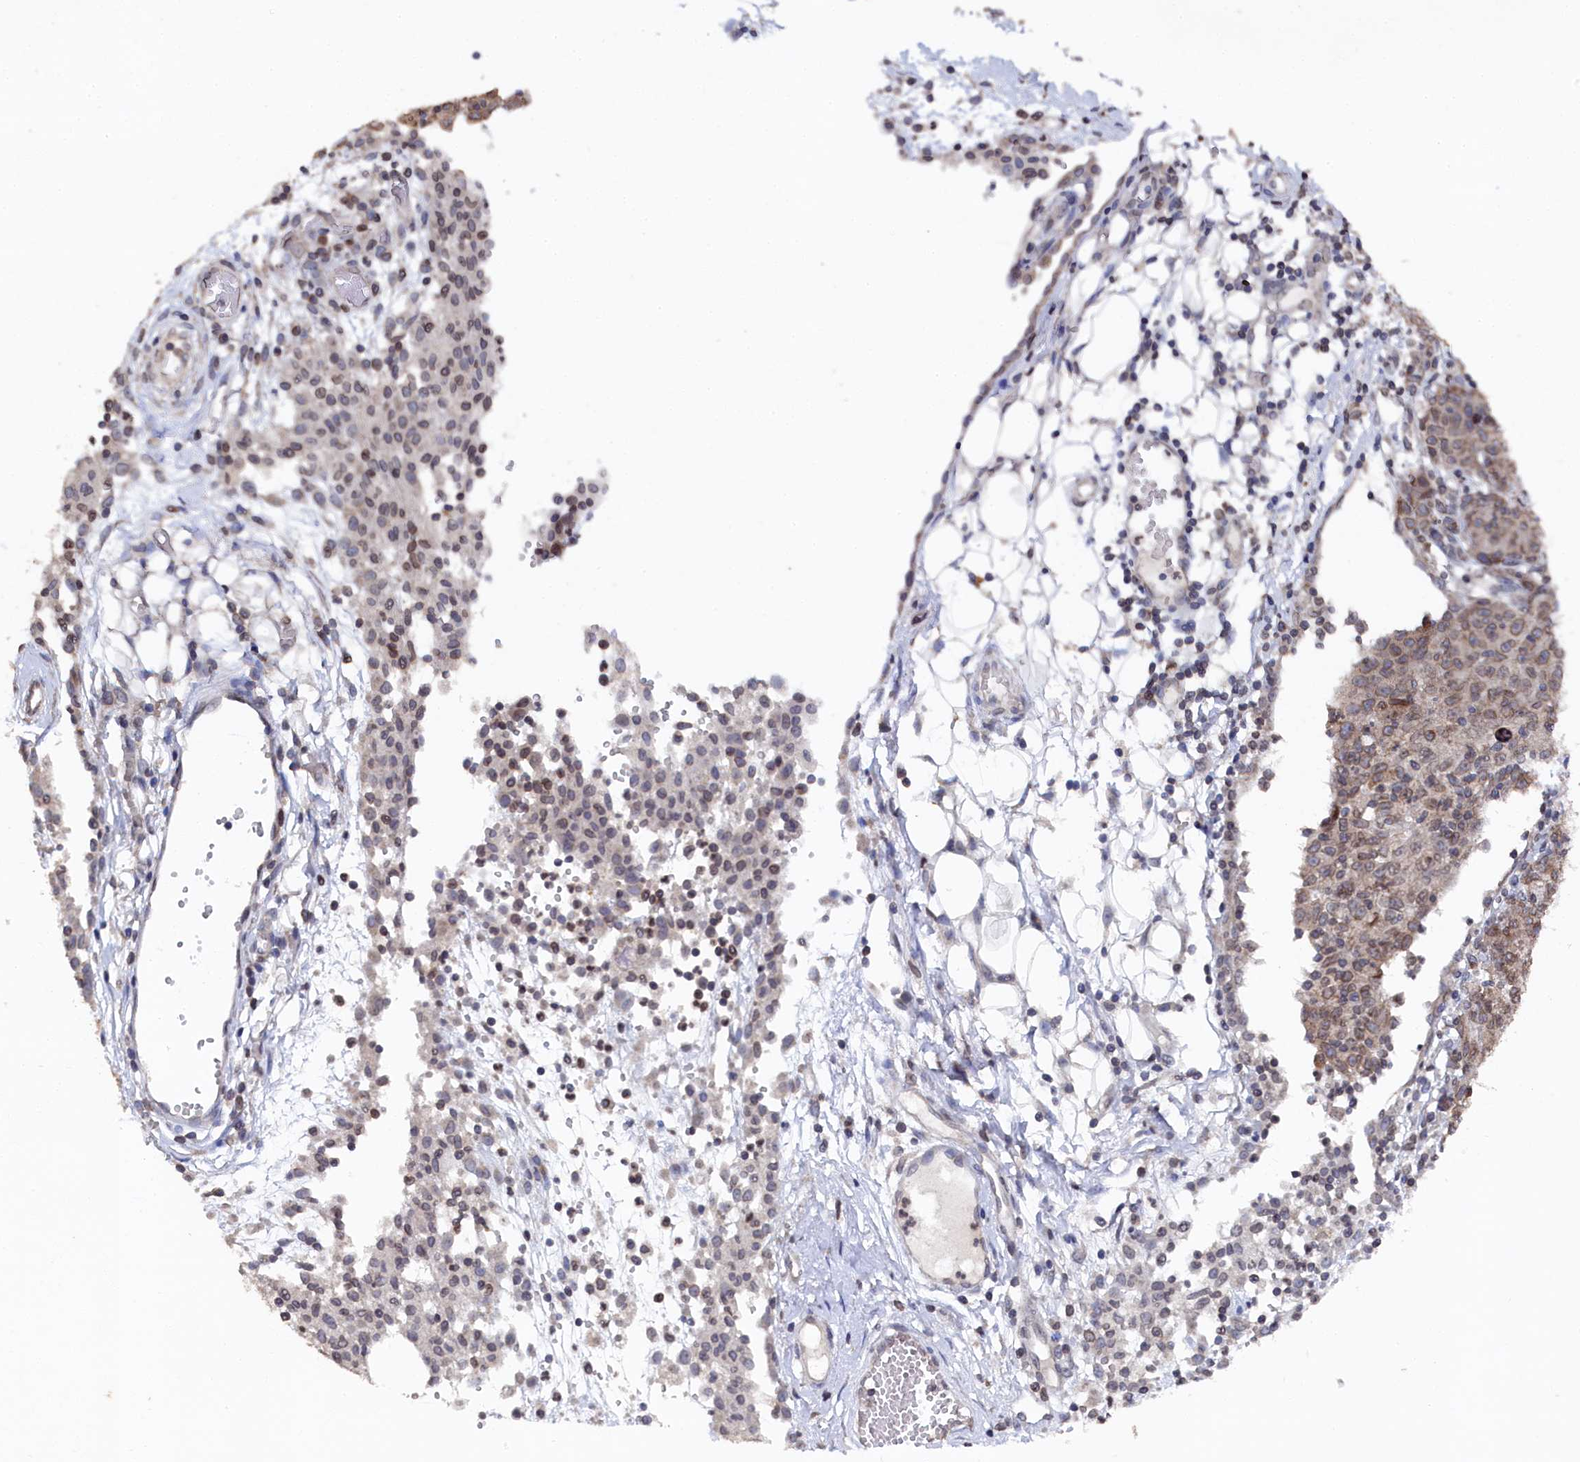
{"staining": {"intensity": "weak", "quantity": "25%-75%", "location": "cytoplasmic/membranous,nuclear"}, "tissue": "ovarian cancer", "cell_type": "Tumor cells", "image_type": "cancer", "snomed": [{"axis": "morphology", "description": "Carcinoma, endometroid"}, {"axis": "topography", "description": "Ovary"}], "caption": "Immunohistochemistry (IHC) (DAB (3,3'-diaminobenzidine)) staining of human ovarian cancer reveals weak cytoplasmic/membranous and nuclear protein staining in about 25%-75% of tumor cells. Immunohistochemistry stains the protein of interest in brown and the nuclei are stained blue.", "gene": "ANKEF1", "patient": {"sex": "female", "age": 42}}